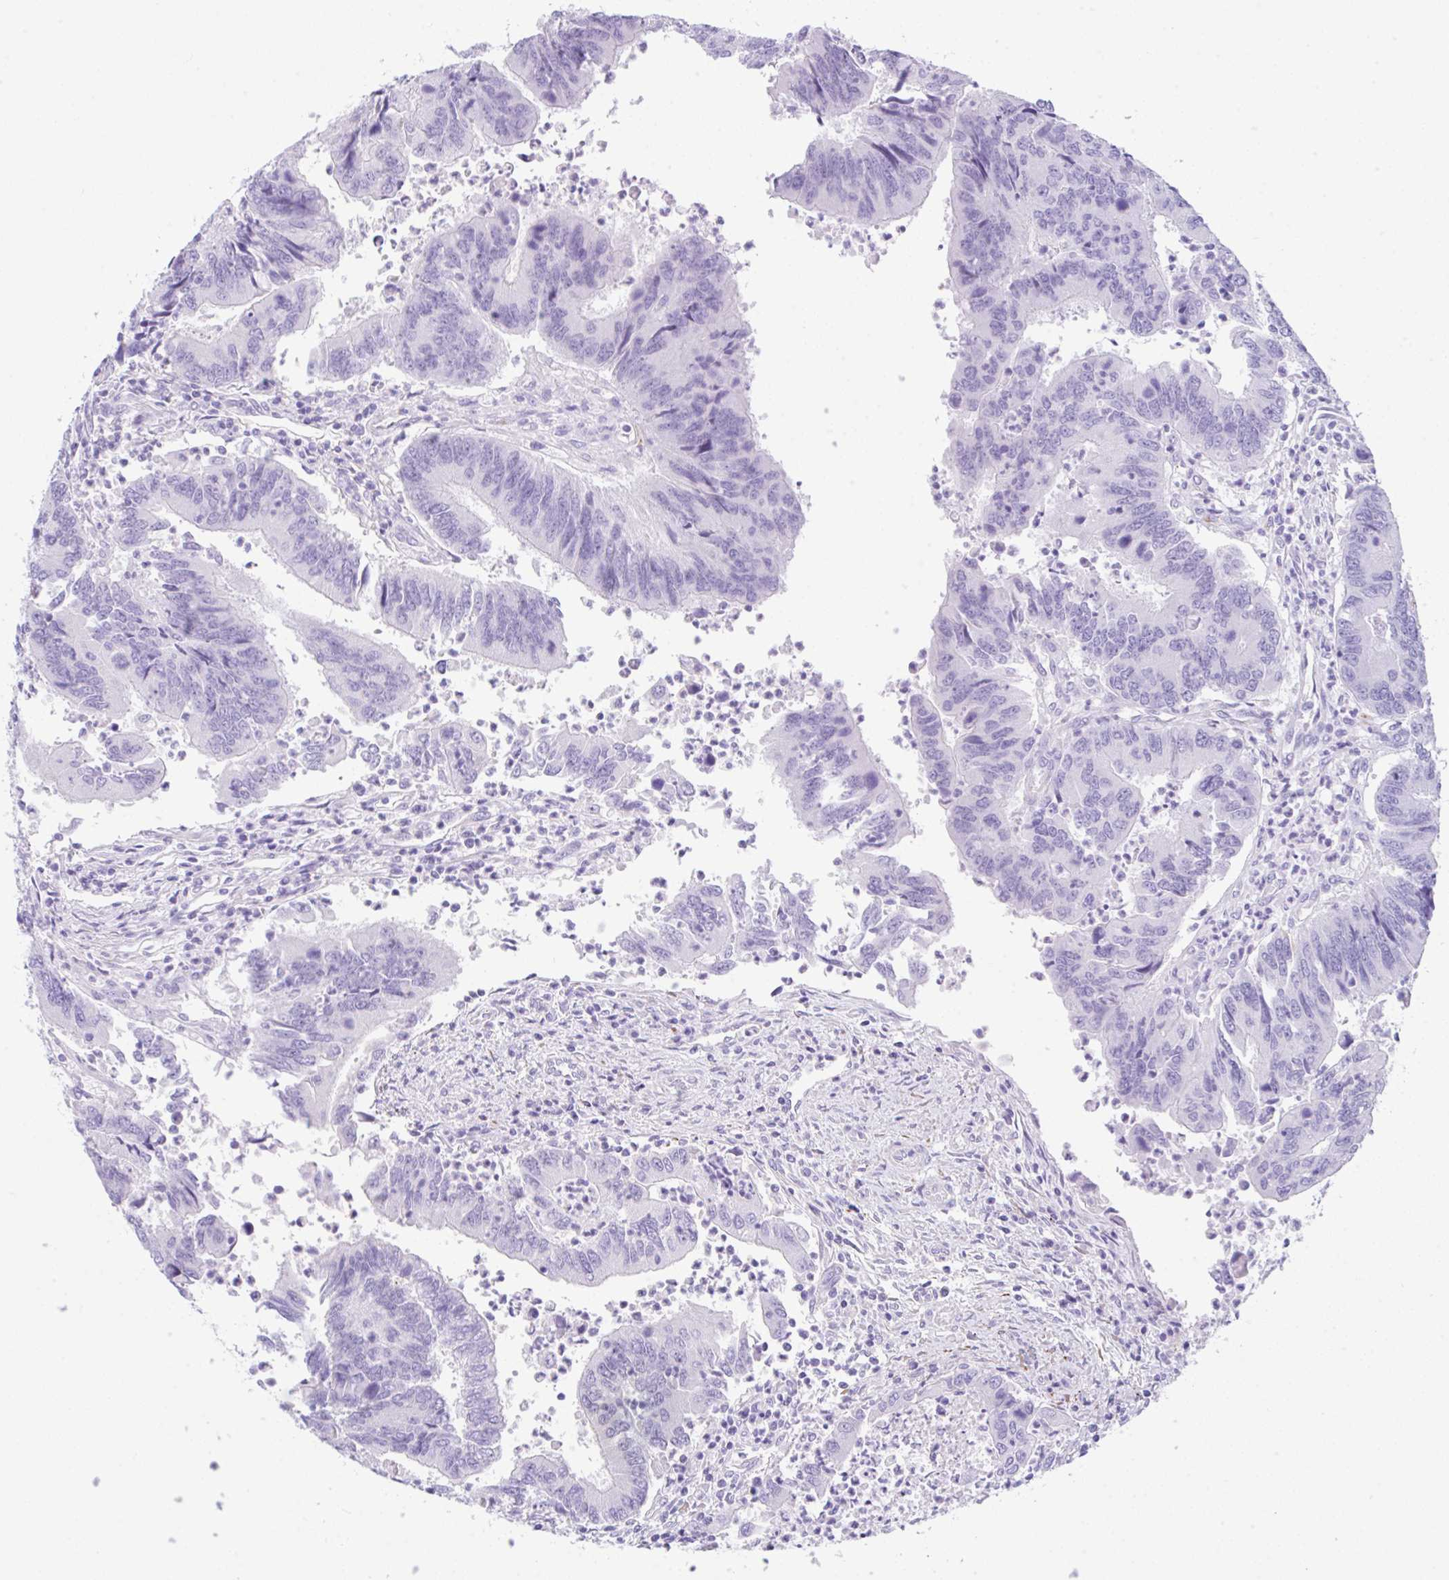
{"staining": {"intensity": "negative", "quantity": "none", "location": "none"}, "tissue": "colorectal cancer", "cell_type": "Tumor cells", "image_type": "cancer", "snomed": [{"axis": "morphology", "description": "Adenocarcinoma, NOS"}, {"axis": "topography", "description": "Colon"}], "caption": "Colorectal cancer (adenocarcinoma) was stained to show a protein in brown. There is no significant staining in tumor cells.", "gene": "NDUFAF8", "patient": {"sex": "female", "age": 67}}